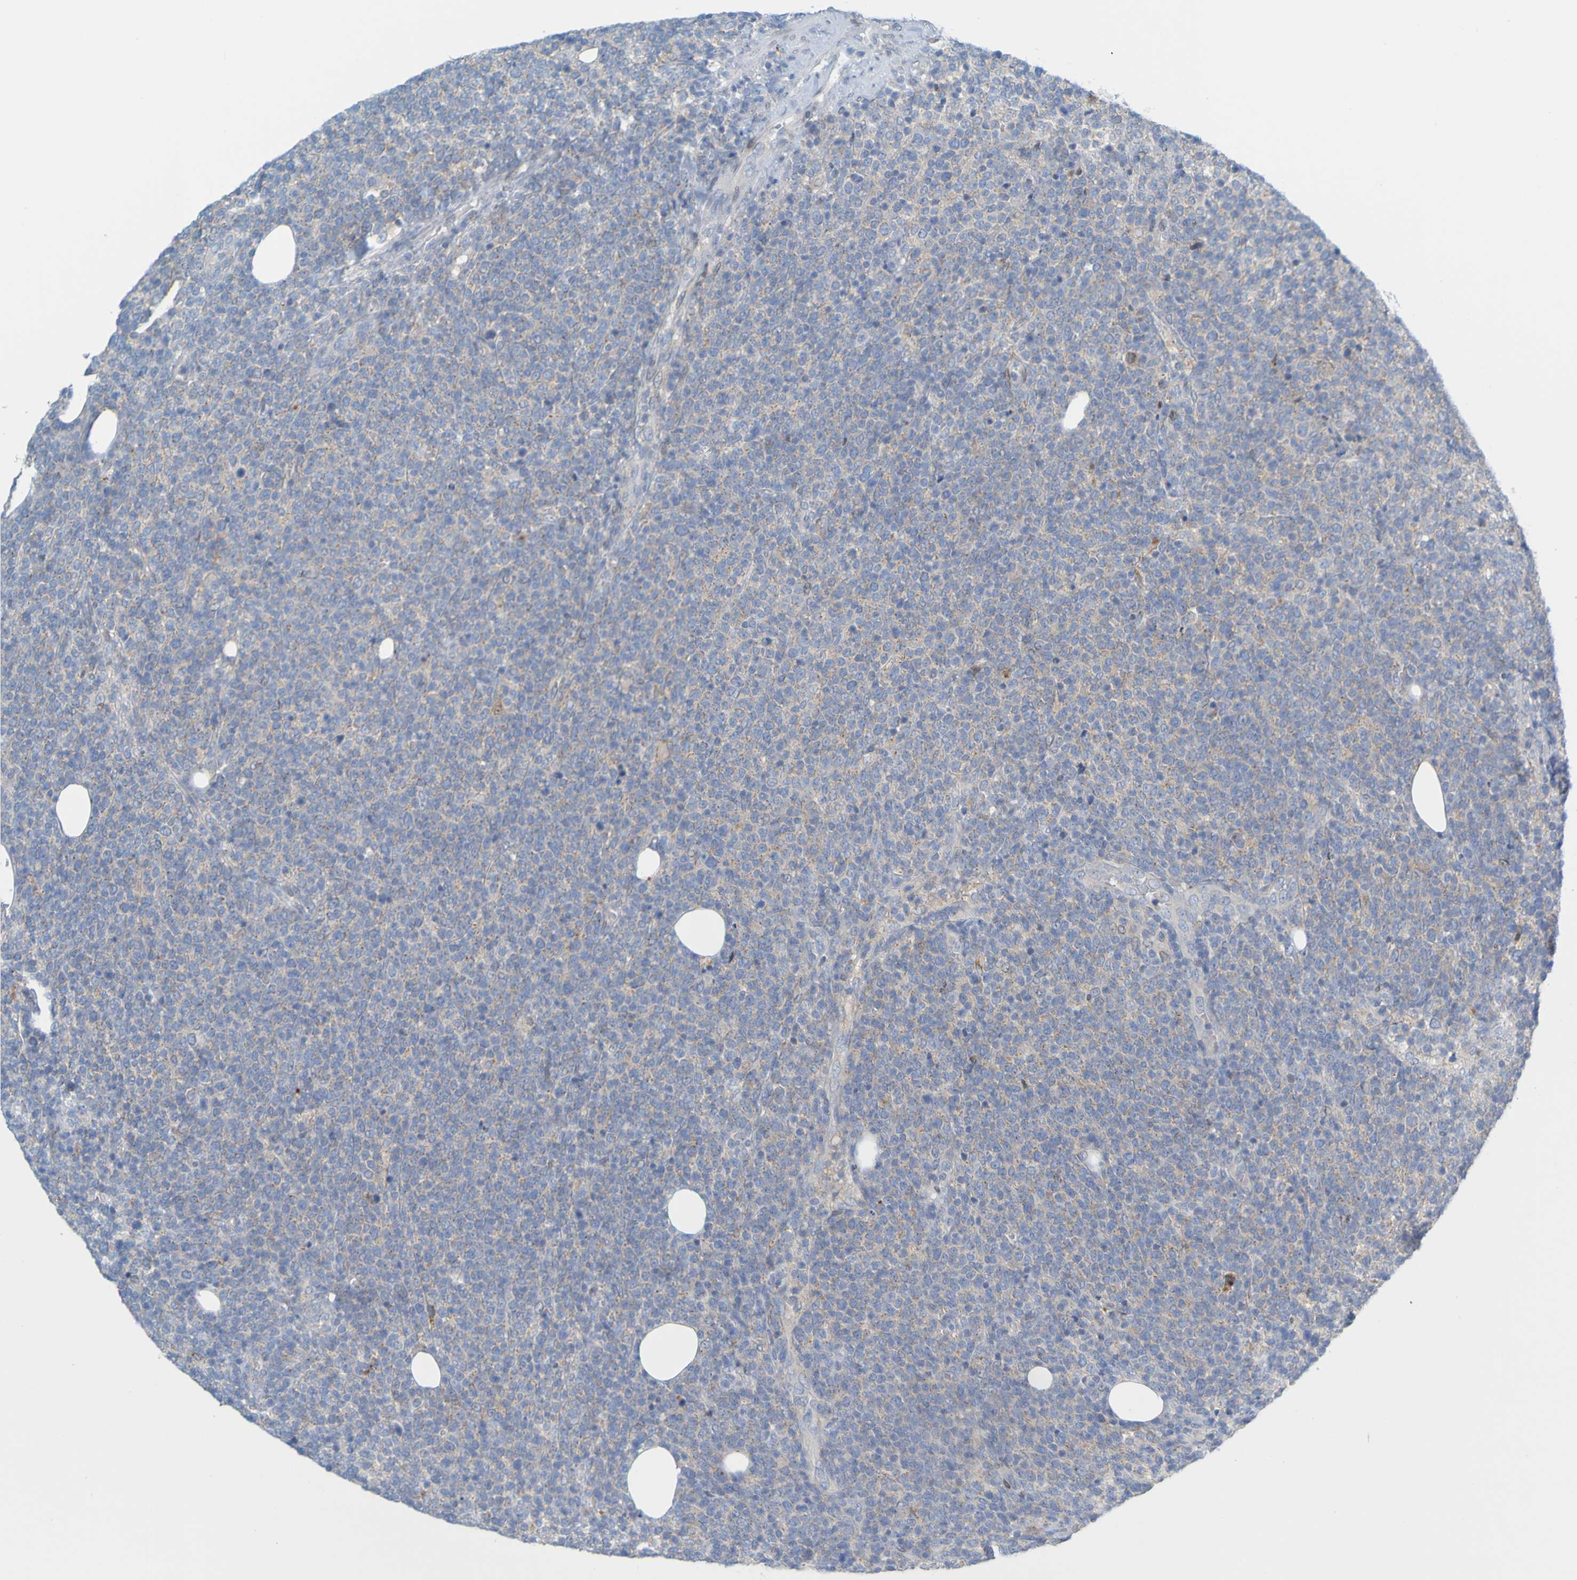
{"staining": {"intensity": "weak", "quantity": "<25%", "location": "cytoplasmic/membranous"}, "tissue": "lymphoma", "cell_type": "Tumor cells", "image_type": "cancer", "snomed": [{"axis": "morphology", "description": "Malignant lymphoma, non-Hodgkin's type, High grade"}, {"axis": "topography", "description": "Lymph node"}], "caption": "Tumor cells are negative for protein expression in human lymphoma.", "gene": "MAG", "patient": {"sex": "male", "age": 61}}